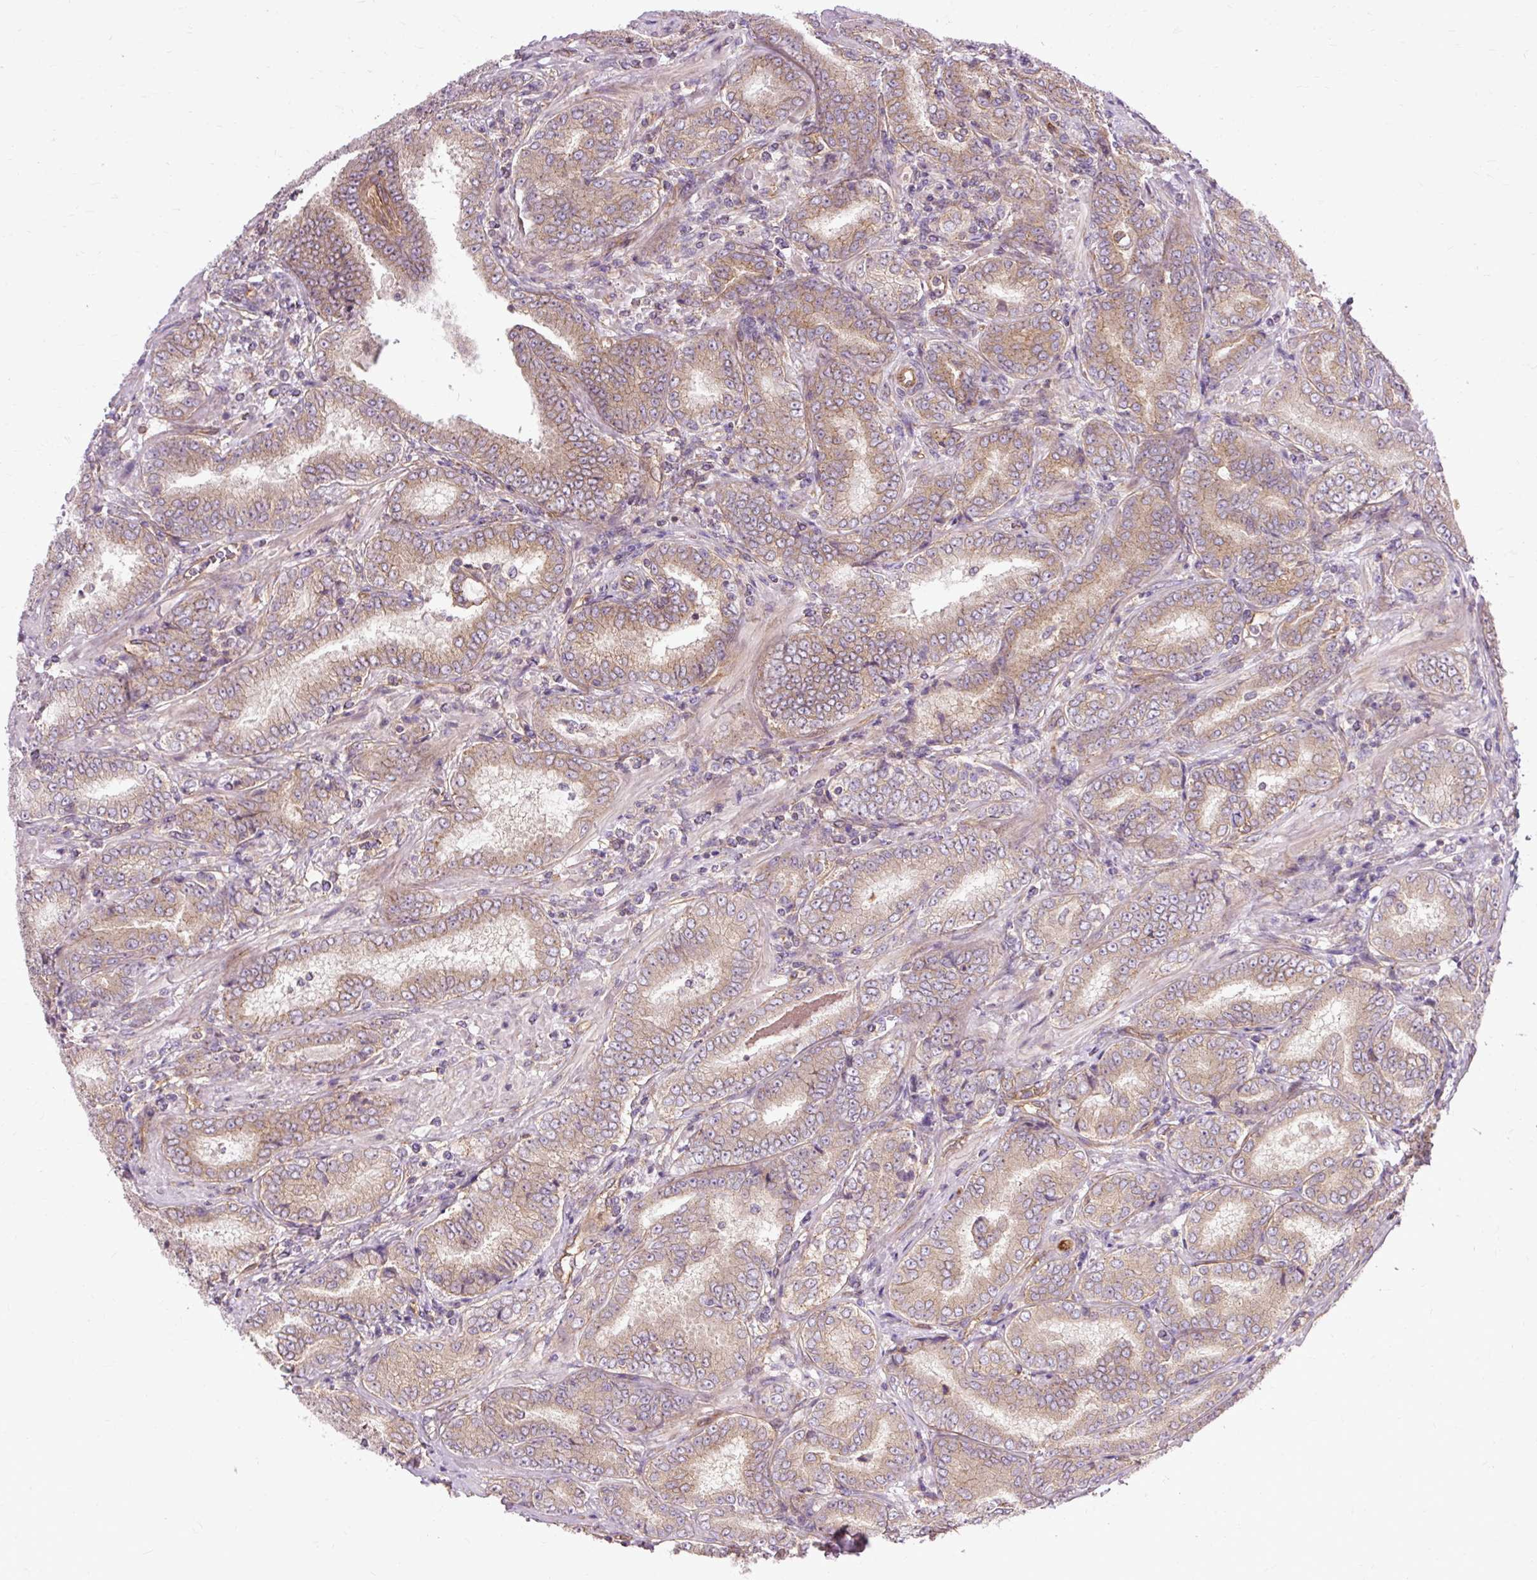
{"staining": {"intensity": "weak", "quantity": "<25%", "location": "cytoplasmic/membranous"}, "tissue": "prostate cancer", "cell_type": "Tumor cells", "image_type": "cancer", "snomed": [{"axis": "morphology", "description": "Adenocarcinoma, High grade"}, {"axis": "topography", "description": "Prostate"}], "caption": "IHC image of neoplastic tissue: prostate cancer stained with DAB demonstrates no significant protein positivity in tumor cells.", "gene": "CCDC93", "patient": {"sex": "male", "age": 72}}